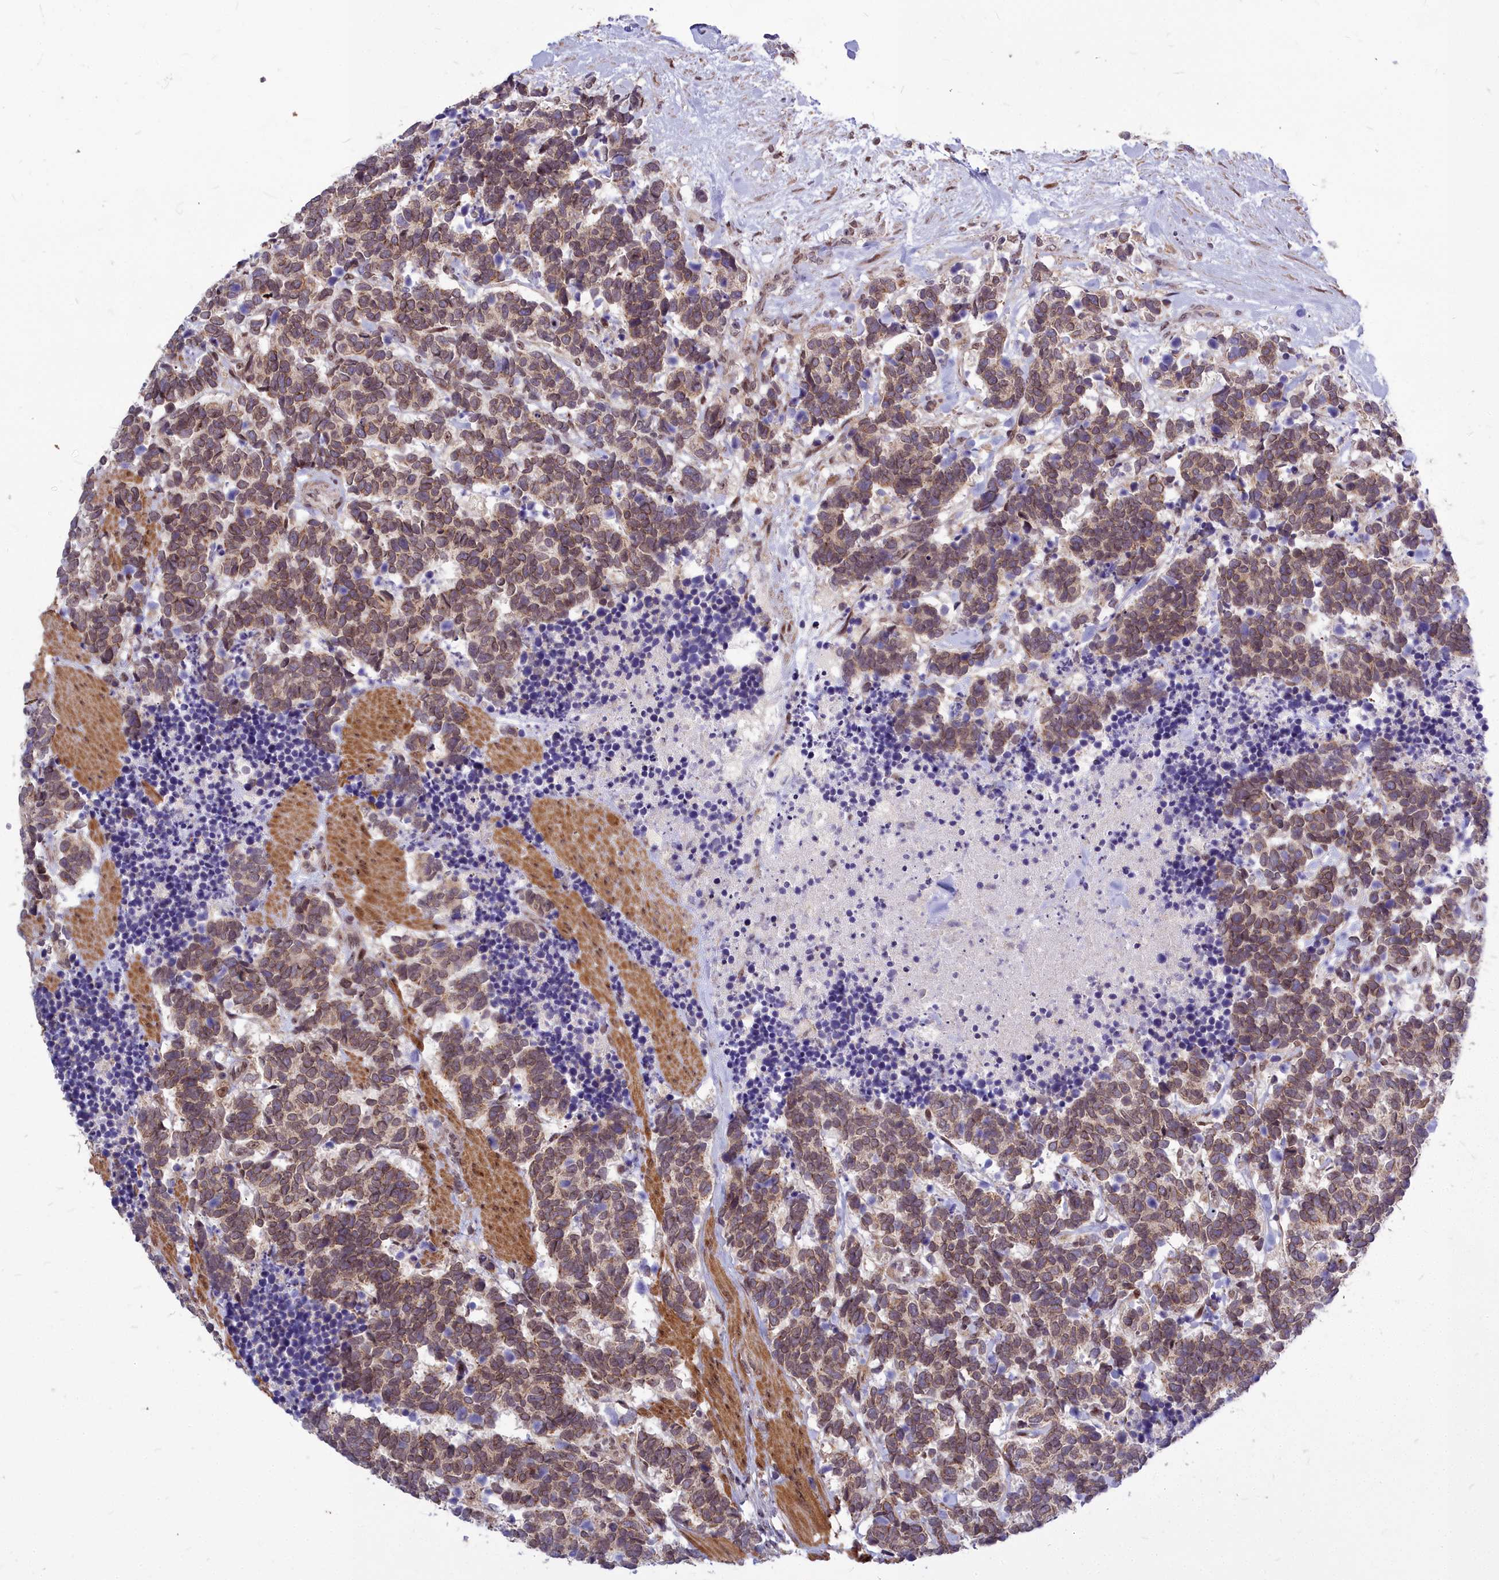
{"staining": {"intensity": "moderate", "quantity": ">75%", "location": "cytoplasmic/membranous"}, "tissue": "carcinoid", "cell_type": "Tumor cells", "image_type": "cancer", "snomed": [{"axis": "morphology", "description": "Carcinoma, NOS"}, {"axis": "morphology", "description": "Carcinoid, malignant, NOS"}, {"axis": "topography", "description": "Prostate"}], "caption": "DAB (3,3'-diaminobenzidine) immunohistochemical staining of carcinoma demonstrates moderate cytoplasmic/membranous protein expression in about >75% of tumor cells. The protein is shown in brown color, while the nuclei are stained blue.", "gene": "ABCB8", "patient": {"sex": "male", "age": 57}}